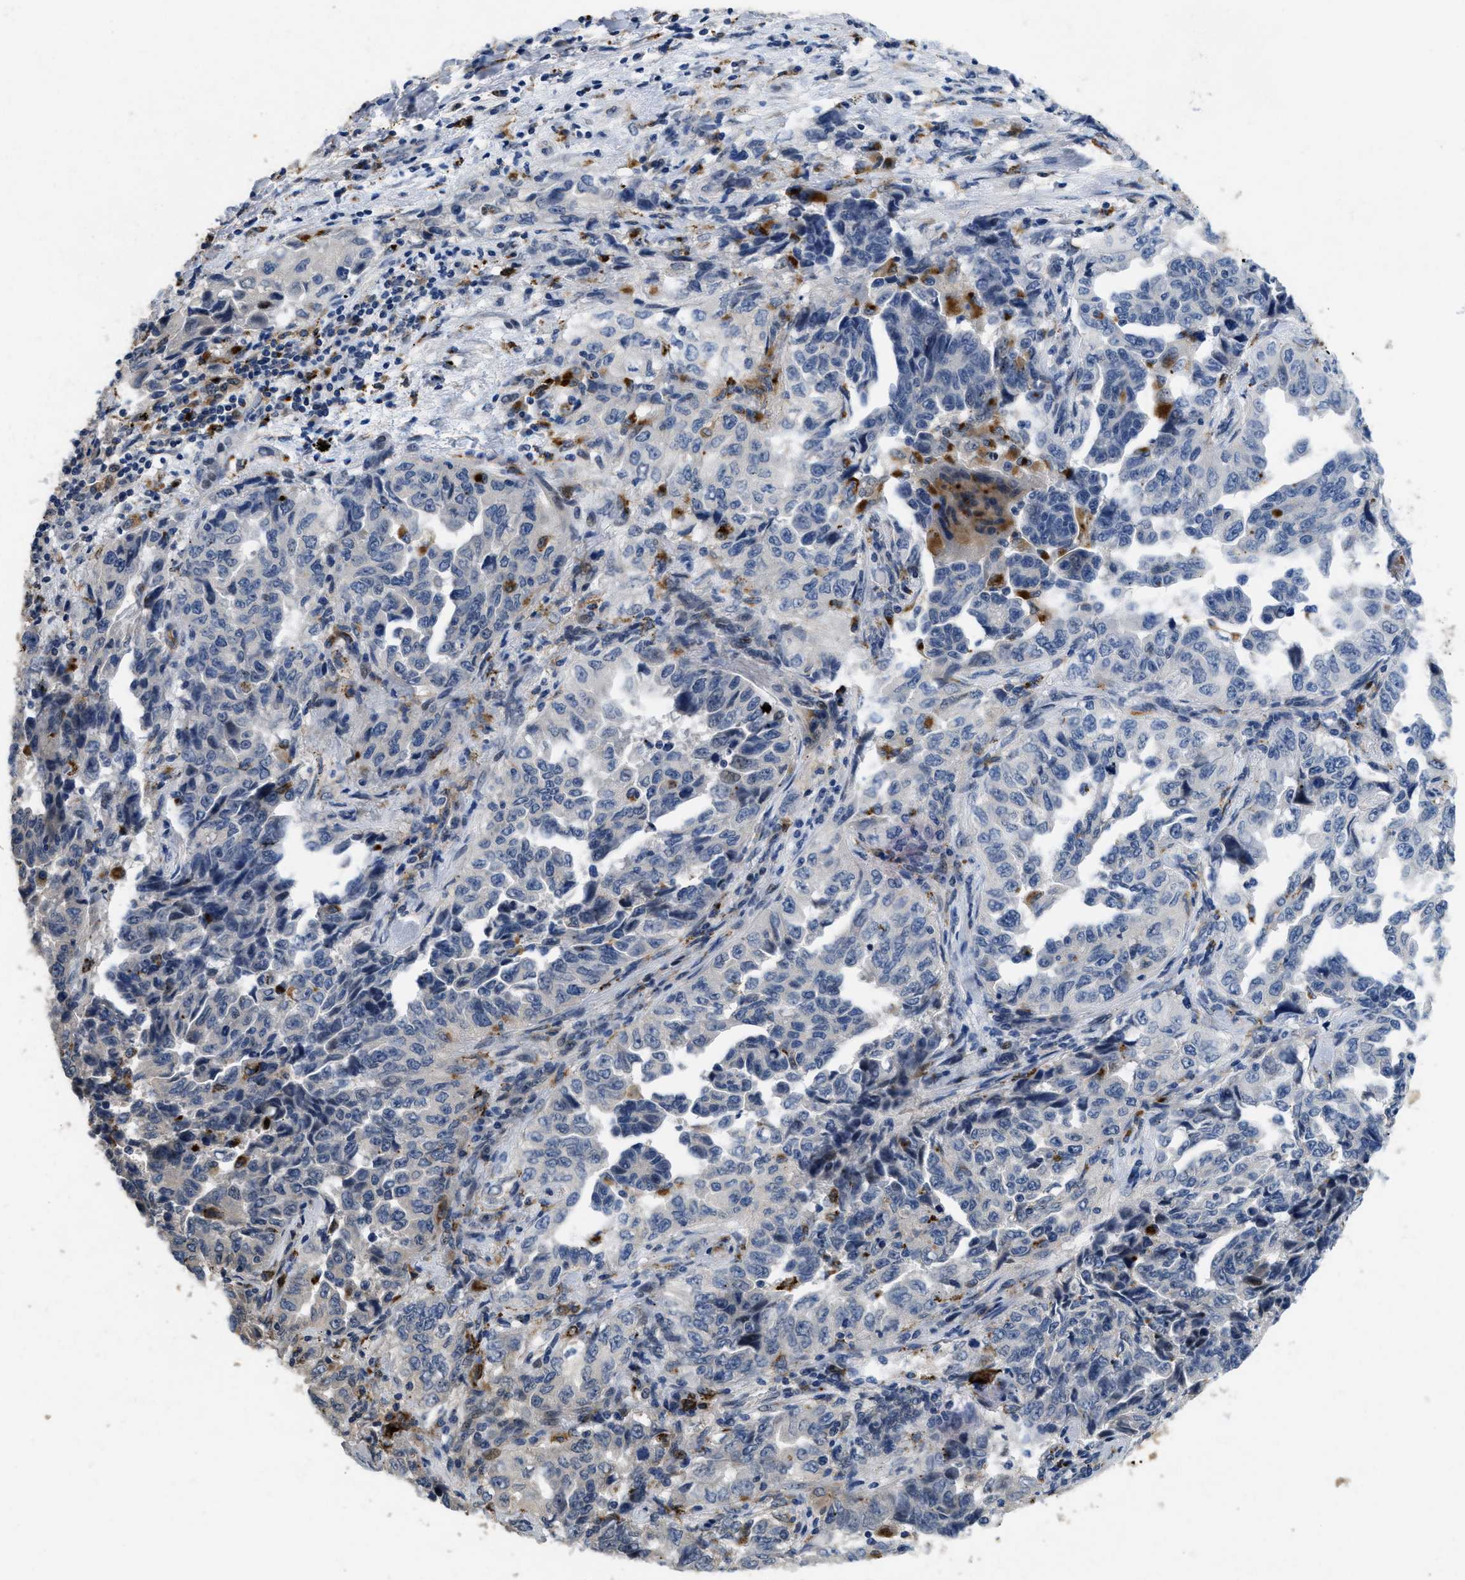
{"staining": {"intensity": "negative", "quantity": "none", "location": "none"}, "tissue": "lung cancer", "cell_type": "Tumor cells", "image_type": "cancer", "snomed": [{"axis": "morphology", "description": "Adenocarcinoma, NOS"}, {"axis": "topography", "description": "Lung"}], "caption": "Immunohistochemical staining of lung cancer (adenocarcinoma) shows no significant expression in tumor cells.", "gene": "BMPR2", "patient": {"sex": "female", "age": 51}}